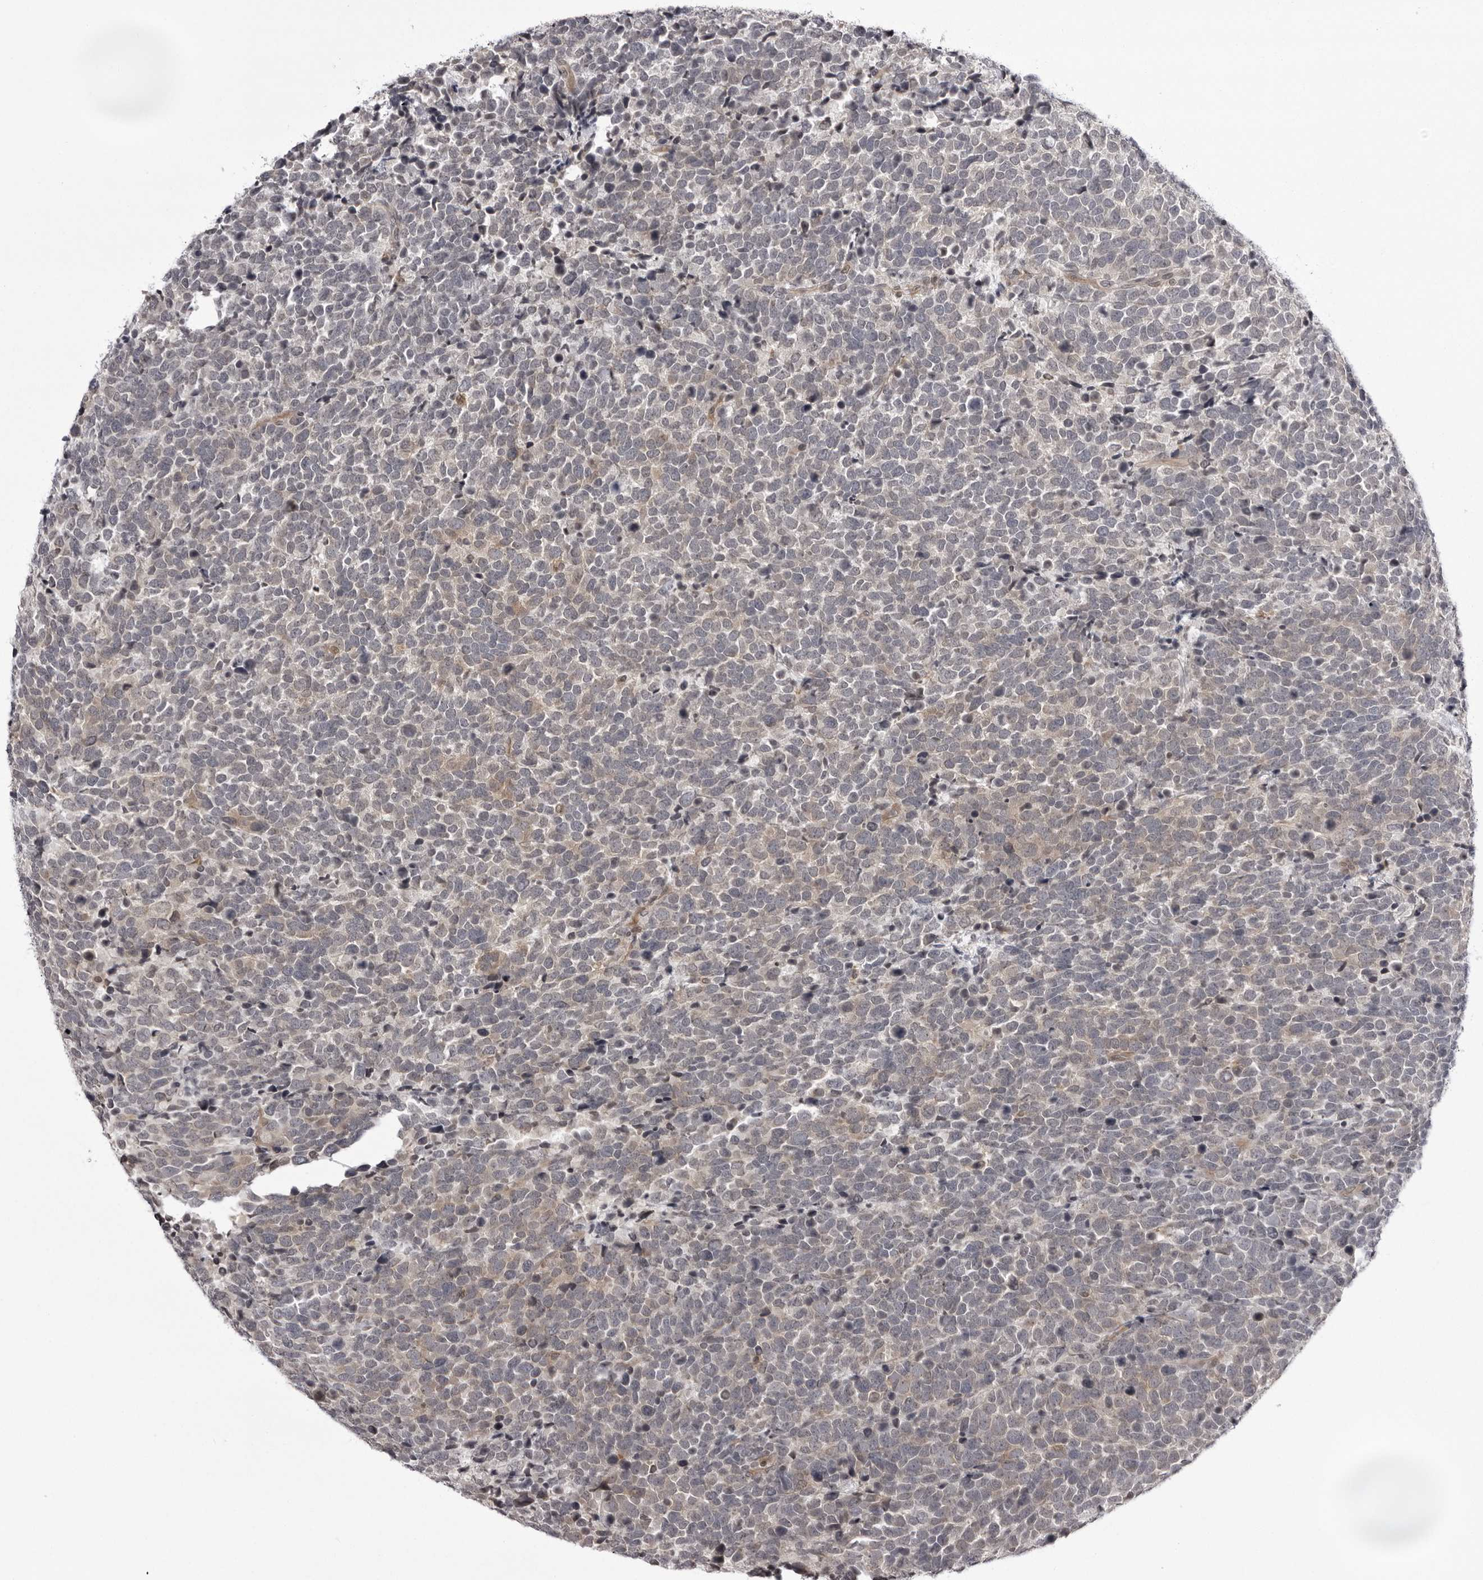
{"staining": {"intensity": "negative", "quantity": "none", "location": "none"}, "tissue": "urothelial cancer", "cell_type": "Tumor cells", "image_type": "cancer", "snomed": [{"axis": "morphology", "description": "Urothelial carcinoma, High grade"}, {"axis": "topography", "description": "Urinary bladder"}], "caption": "The image reveals no staining of tumor cells in urothelial cancer.", "gene": "USP43", "patient": {"sex": "female", "age": 82}}